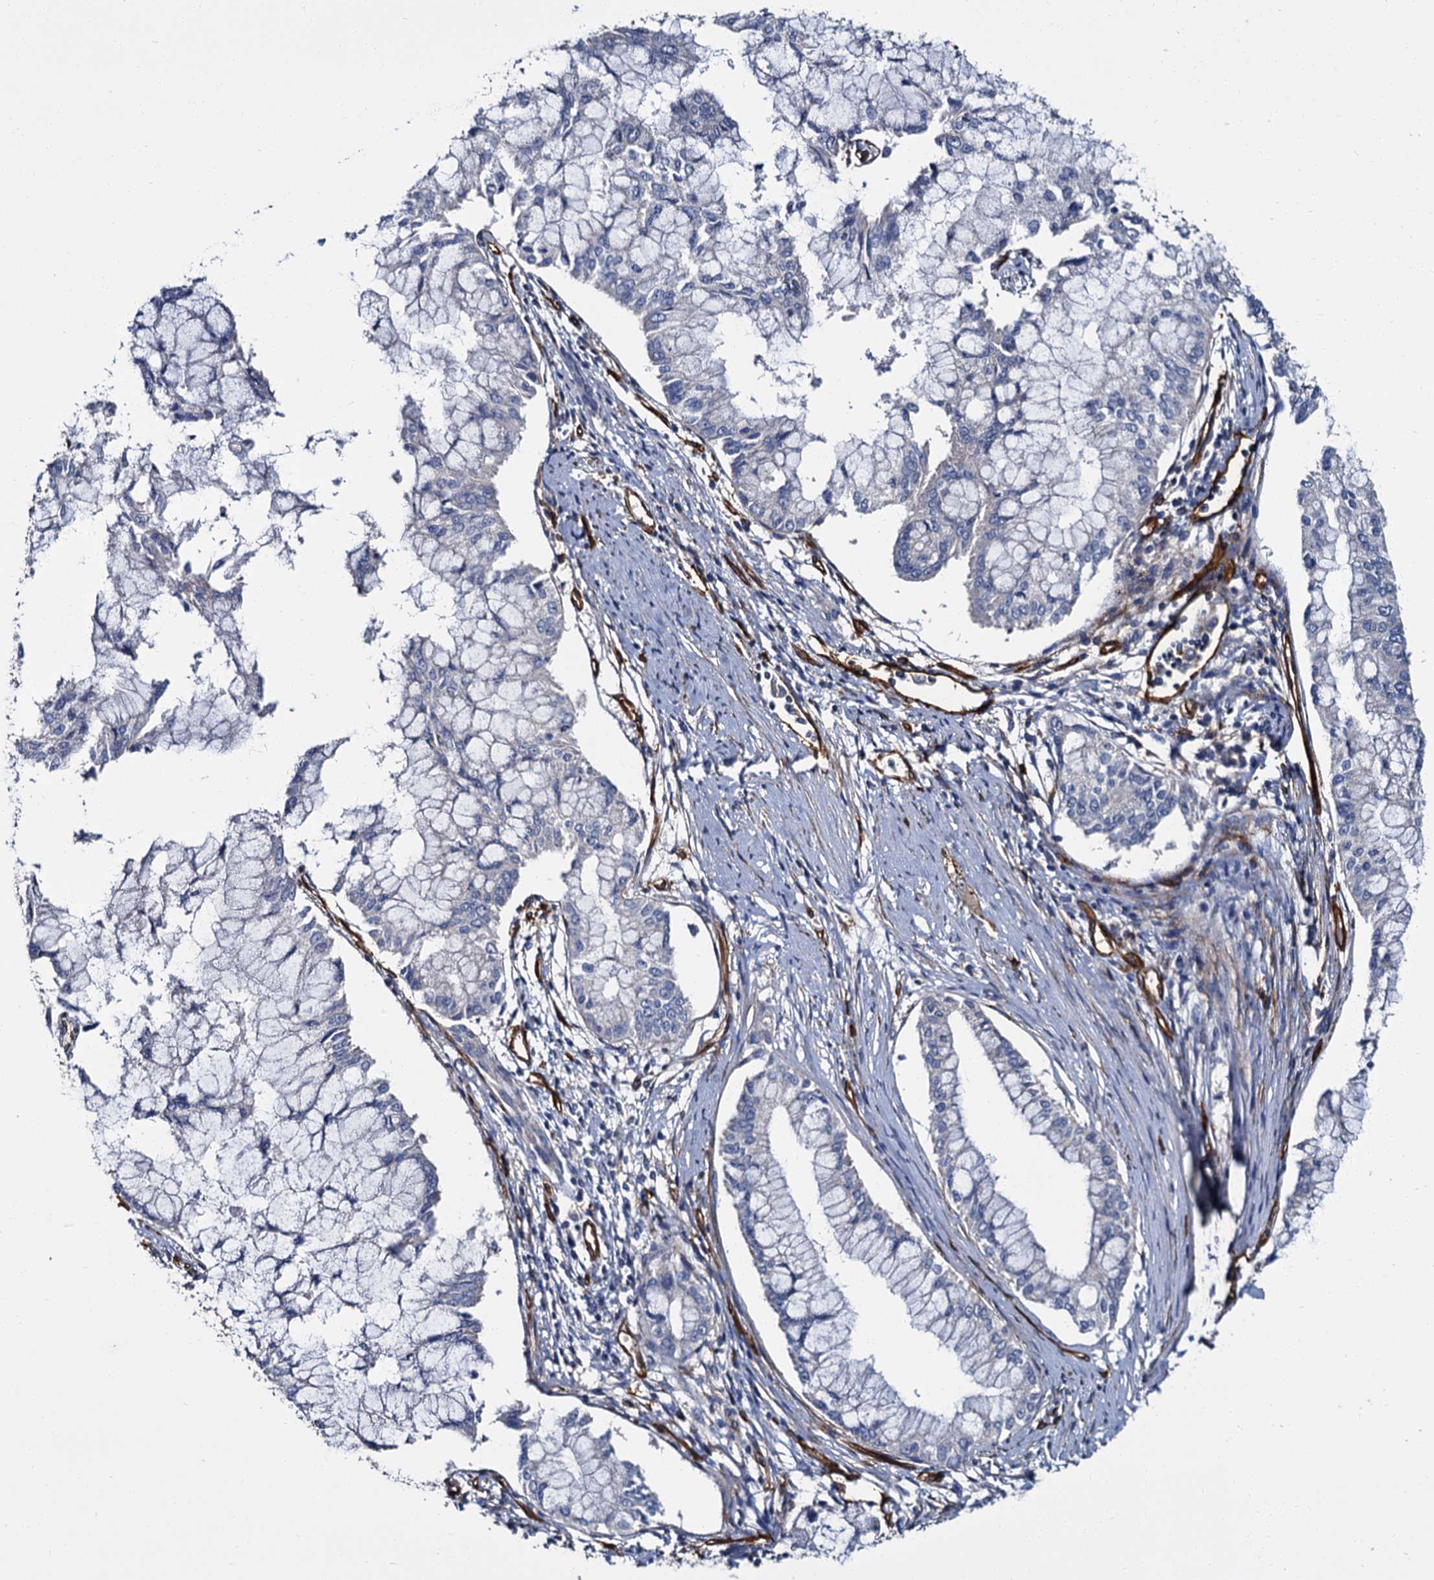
{"staining": {"intensity": "negative", "quantity": "none", "location": "none"}, "tissue": "pancreatic cancer", "cell_type": "Tumor cells", "image_type": "cancer", "snomed": [{"axis": "morphology", "description": "Adenocarcinoma, NOS"}, {"axis": "topography", "description": "Pancreas"}], "caption": "High magnification brightfield microscopy of adenocarcinoma (pancreatic) stained with DAB (brown) and counterstained with hematoxylin (blue): tumor cells show no significant positivity.", "gene": "CACNA1C", "patient": {"sex": "male", "age": 46}}